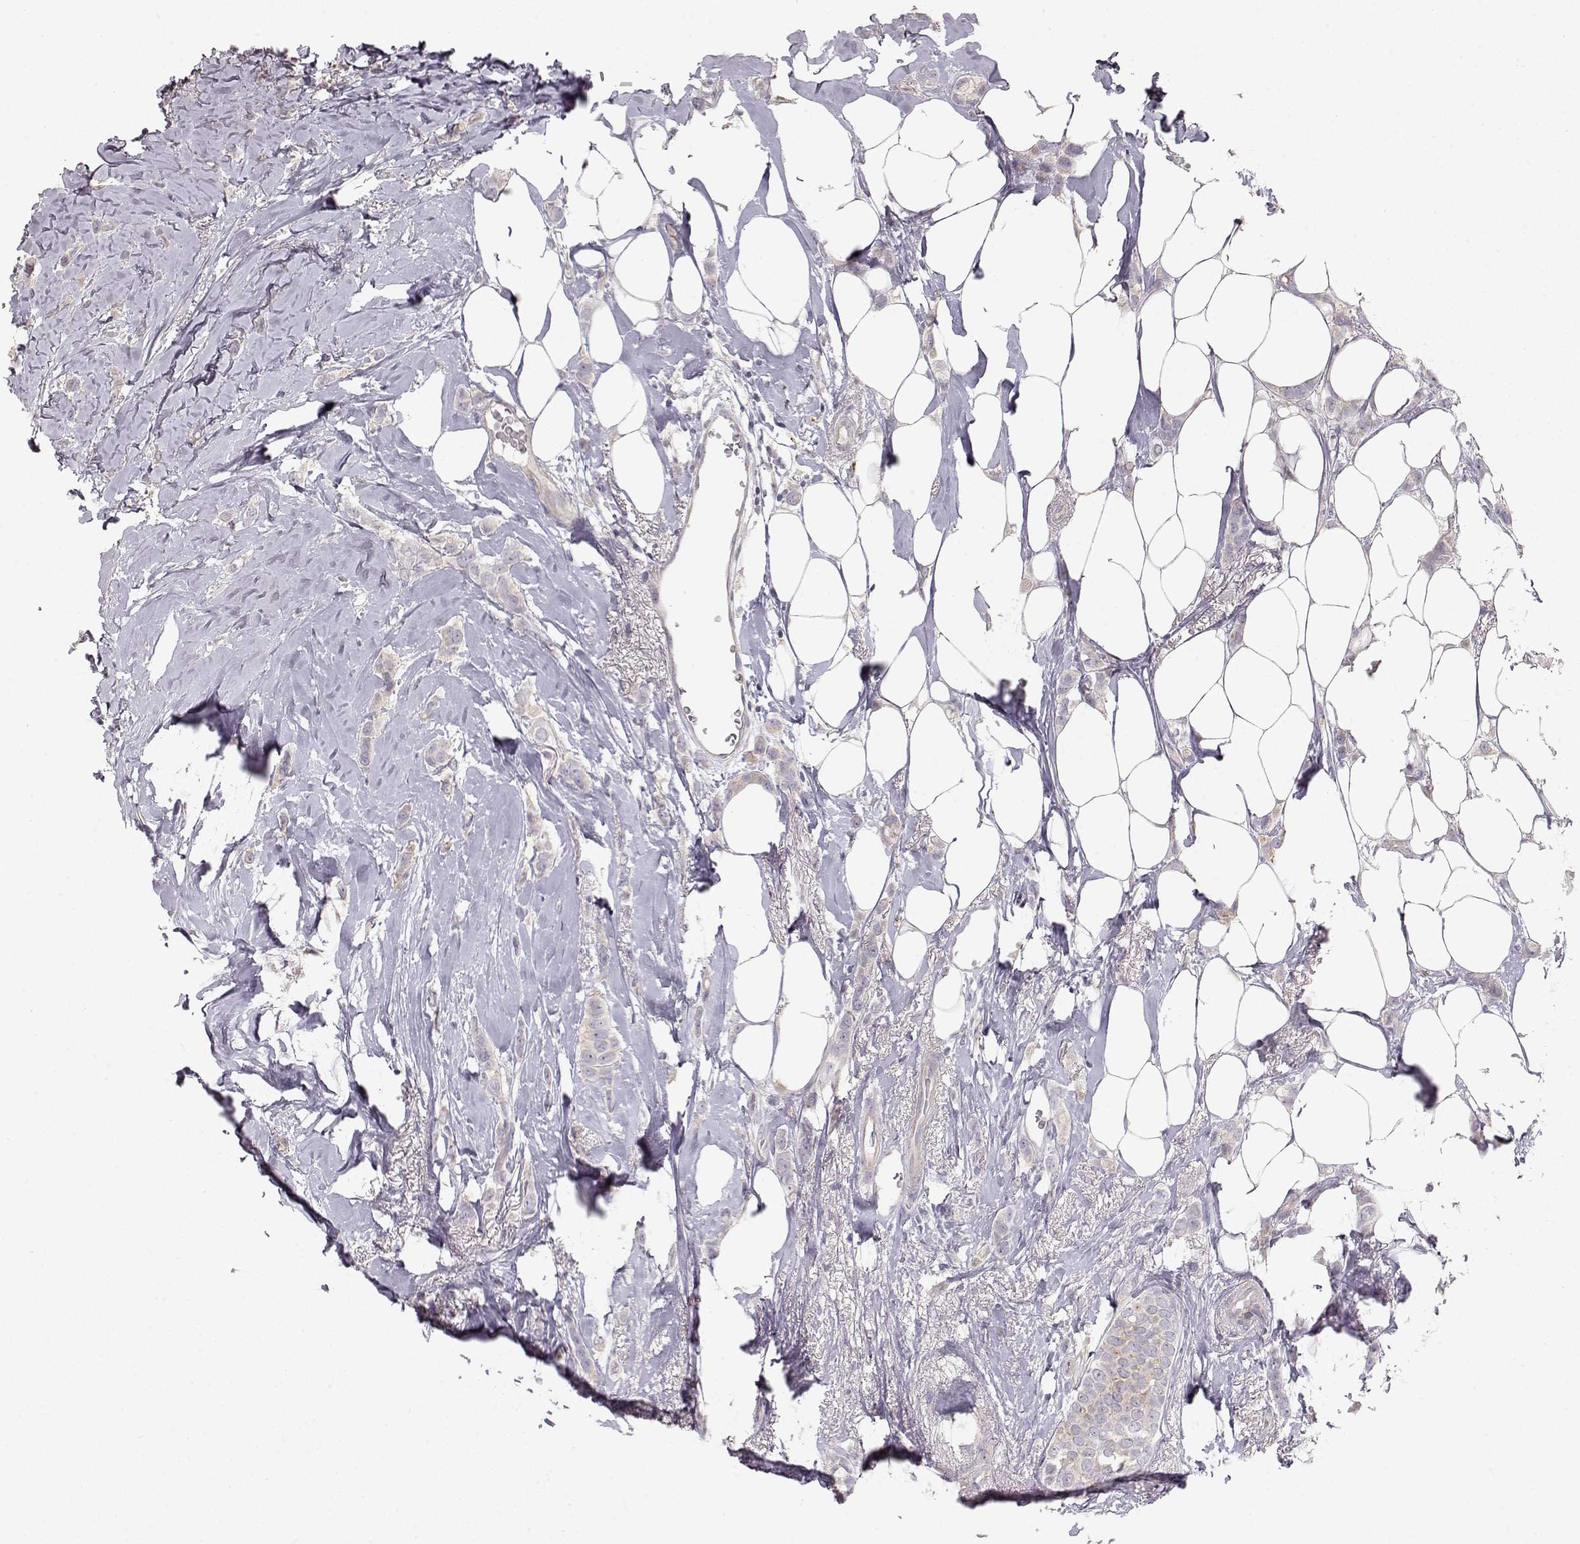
{"staining": {"intensity": "negative", "quantity": "none", "location": "none"}, "tissue": "breast cancer", "cell_type": "Tumor cells", "image_type": "cancer", "snomed": [{"axis": "morphology", "description": "Lobular carcinoma"}, {"axis": "topography", "description": "Breast"}], "caption": "Lobular carcinoma (breast) was stained to show a protein in brown. There is no significant positivity in tumor cells. (Brightfield microscopy of DAB IHC at high magnification).", "gene": "ARHGAP8", "patient": {"sex": "female", "age": 66}}